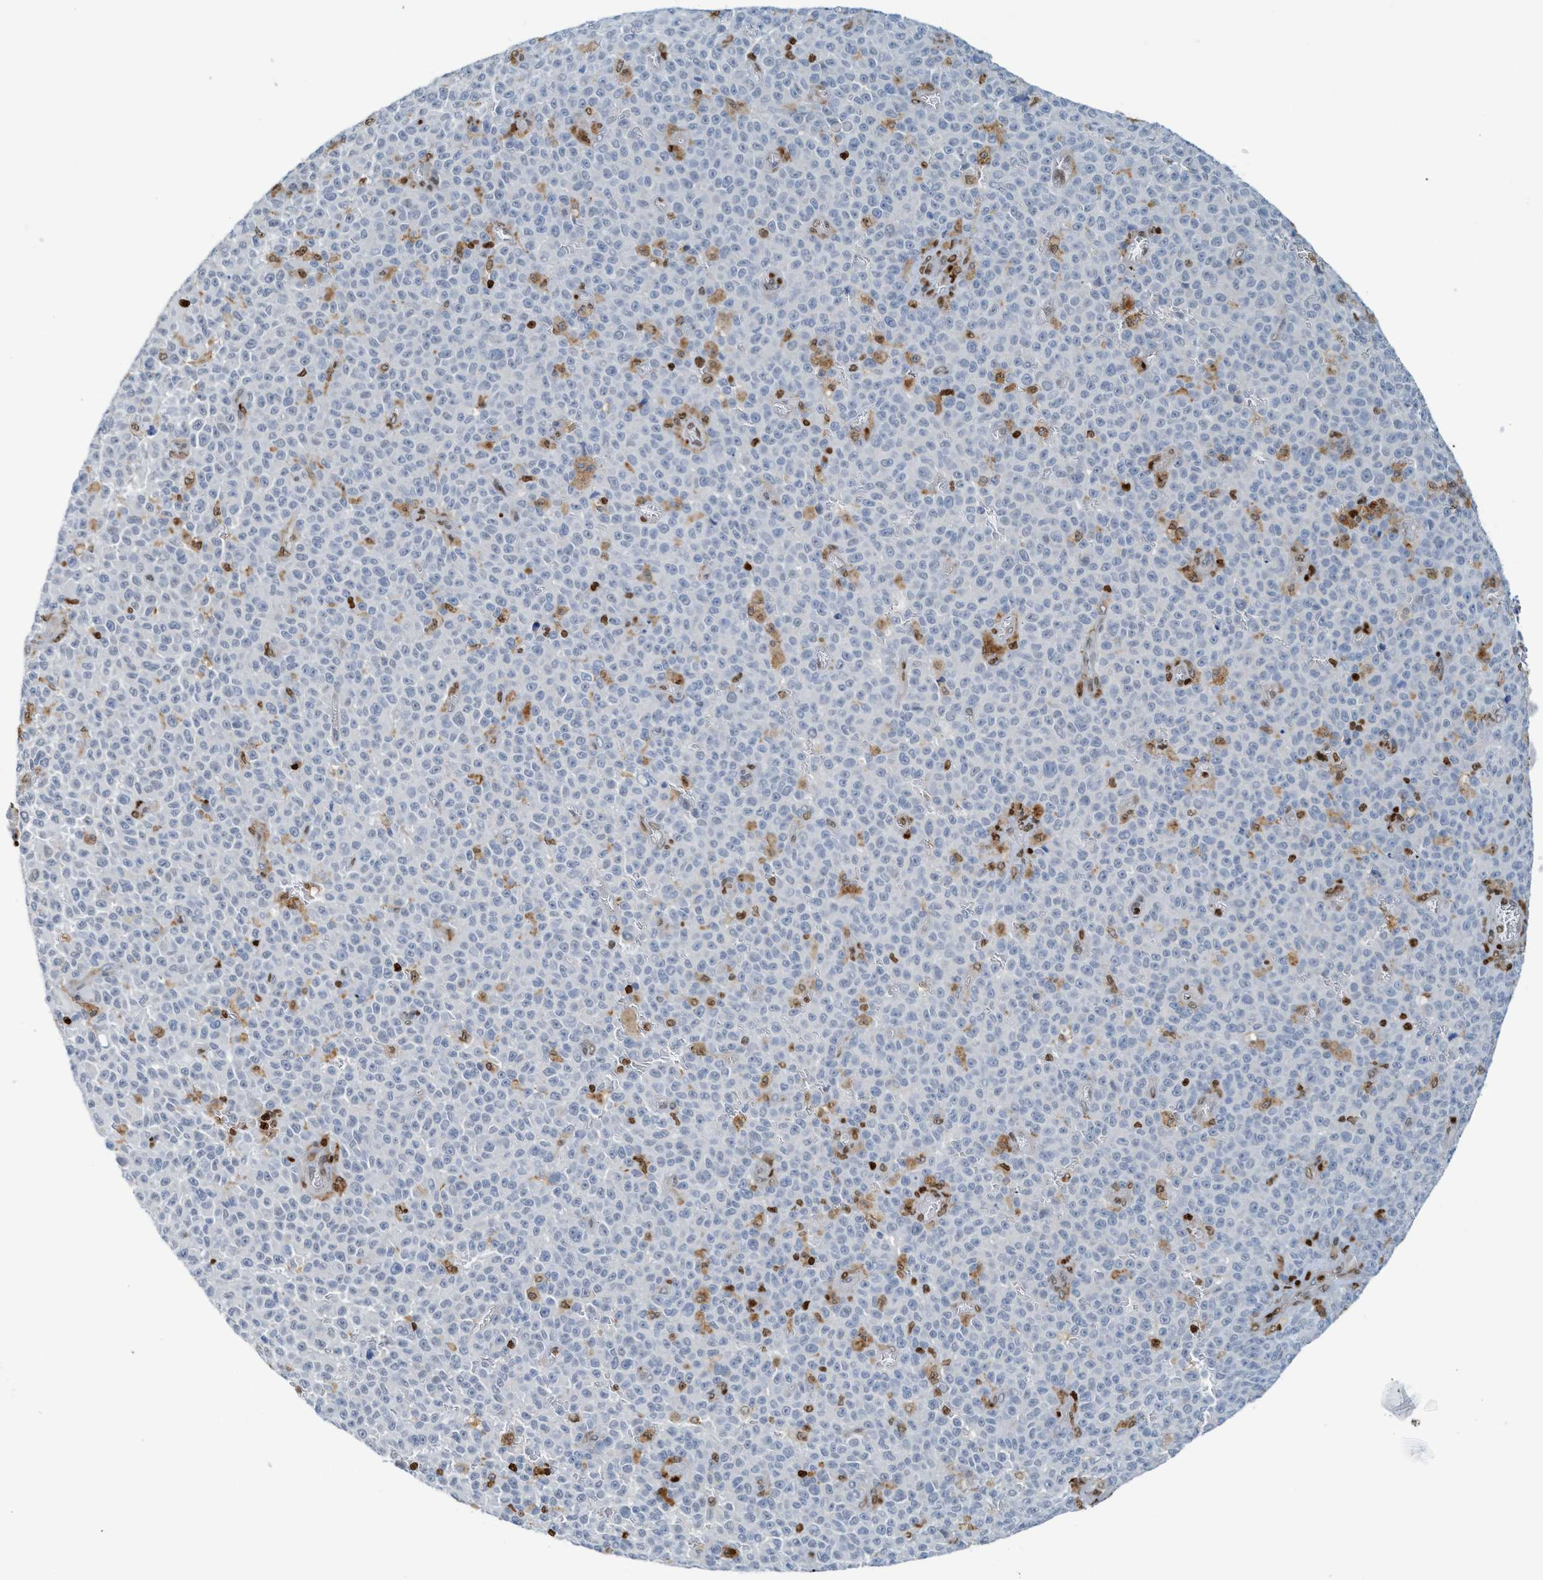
{"staining": {"intensity": "negative", "quantity": "none", "location": "none"}, "tissue": "melanoma", "cell_type": "Tumor cells", "image_type": "cancer", "snomed": [{"axis": "morphology", "description": "Malignant melanoma, NOS"}, {"axis": "topography", "description": "Skin"}], "caption": "The image reveals no staining of tumor cells in melanoma.", "gene": "SH3D19", "patient": {"sex": "female", "age": 82}}